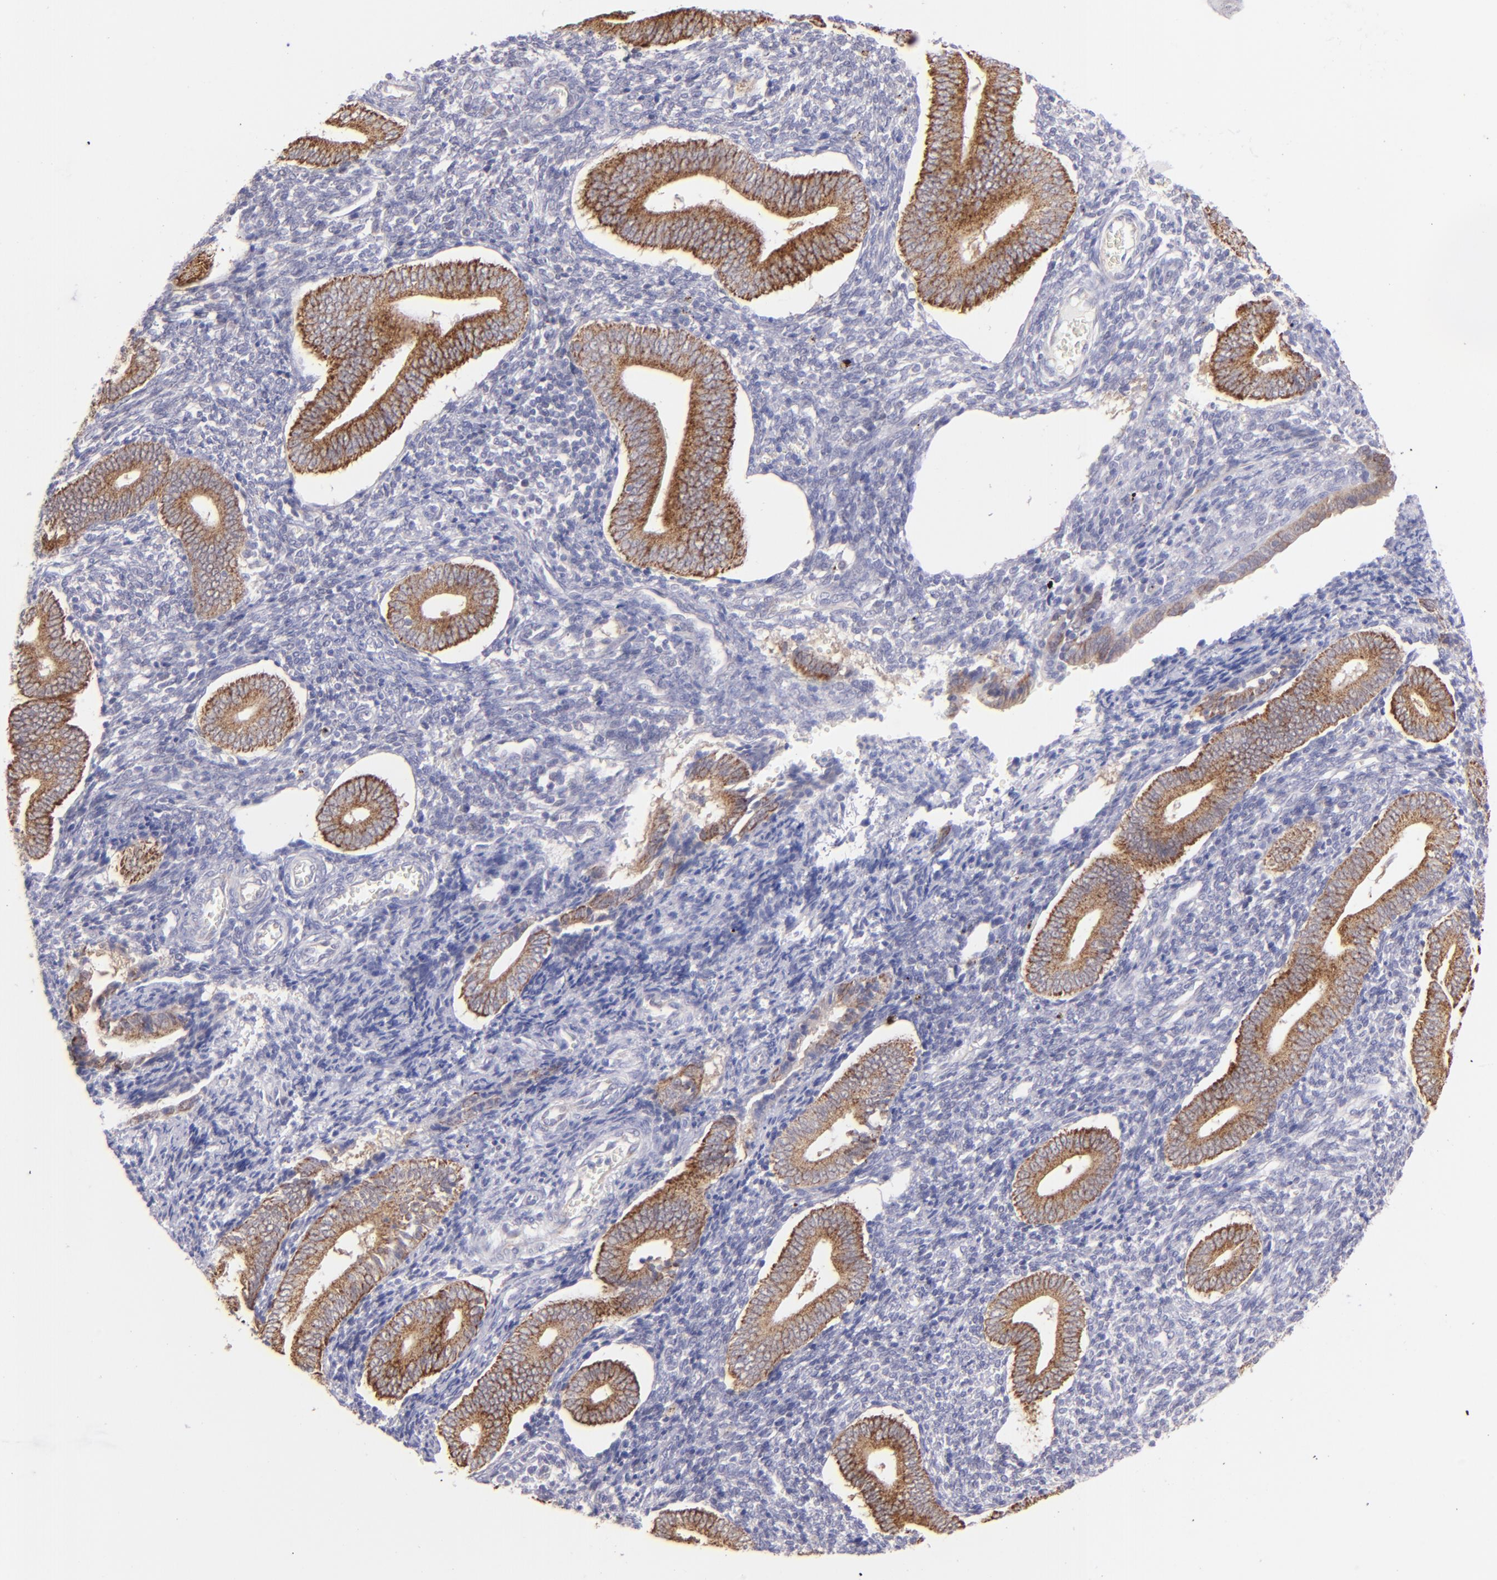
{"staining": {"intensity": "weak", "quantity": "25%-75%", "location": "cytoplasmic/membranous"}, "tissue": "endometrium", "cell_type": "Cells in endometrial stroma", "image_type": "normal", "snomed": [{"axis": "morphology", "description": "Normal tissue, NOS"}, {"axis": "topography", "description": "Uterus"}, {"axis": "topography", "description": "Endometrium"}], "caption": "Weak cytoplasmic/membranous expression is appreciated in approximately 25%-75% of cells in endometrial stroma in unremarkable endometrium. The protein is stained brown, and the nuclei are stained in blue (DAB IHC with brightfield microscopy, high magnification).", "gene": "SH2D4A", "patient": {"sex": "female", "age": 33}}